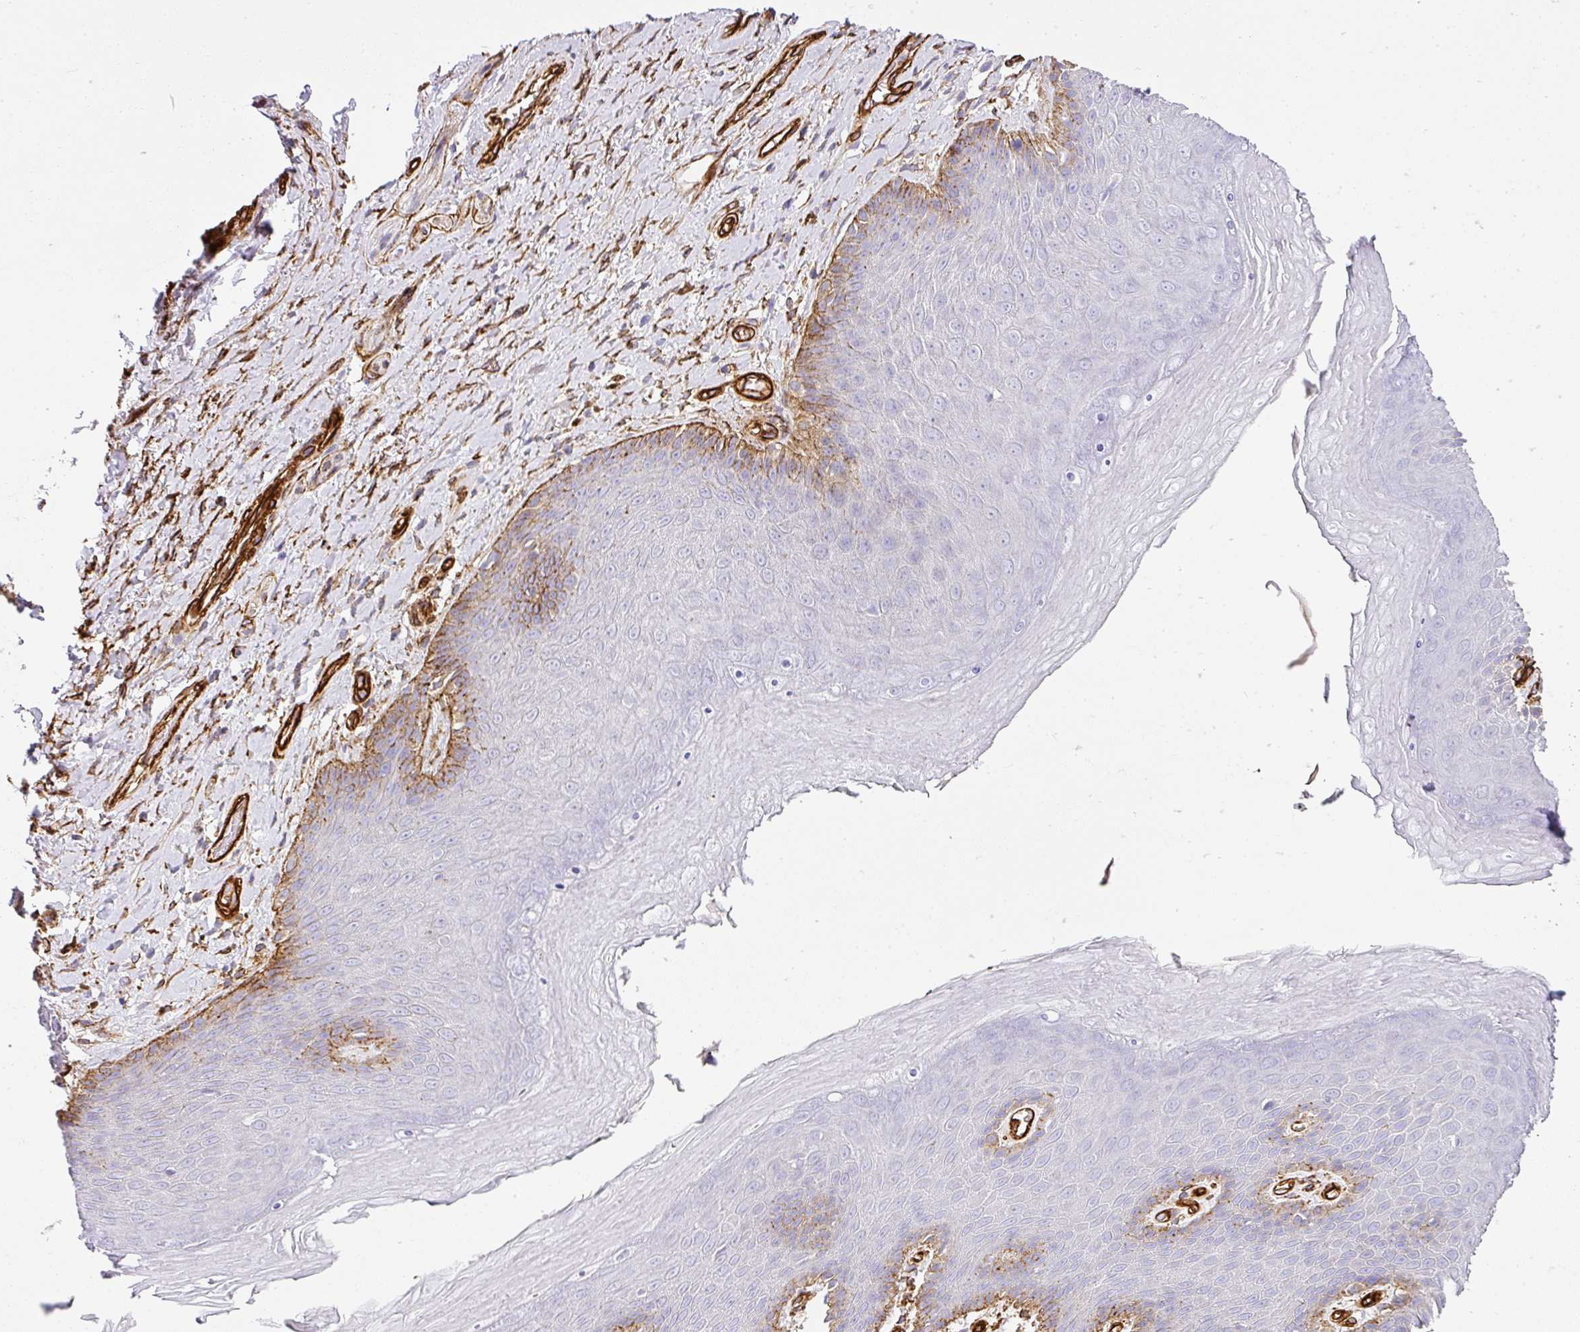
{"staining": {"intensity": "moderate", "quantity": "<25%", "location": "cytoplasmic/membranous"}, "tissue": "skin", "cell_type": "Epidermal cells", "image_type": "normal", "snomed": [{"axis": "morphology", "description": "Normal tissue, NOS"}, {"axis": "topography", "description": "Anal"}, {"axis": "topography", "description": "Peripheral nerve tissue"}], "caption": "A histopathology image of human skin stained for a protein reveals moderate cytoplasmic/membranous brown staining in epidermal cells. (DAB (3,3'-diaminobenzidine) IHC with brightfield microscopy, high magnification).", "gene": "SLC25A17", "patient": {"sex": "male", "age": 53}}